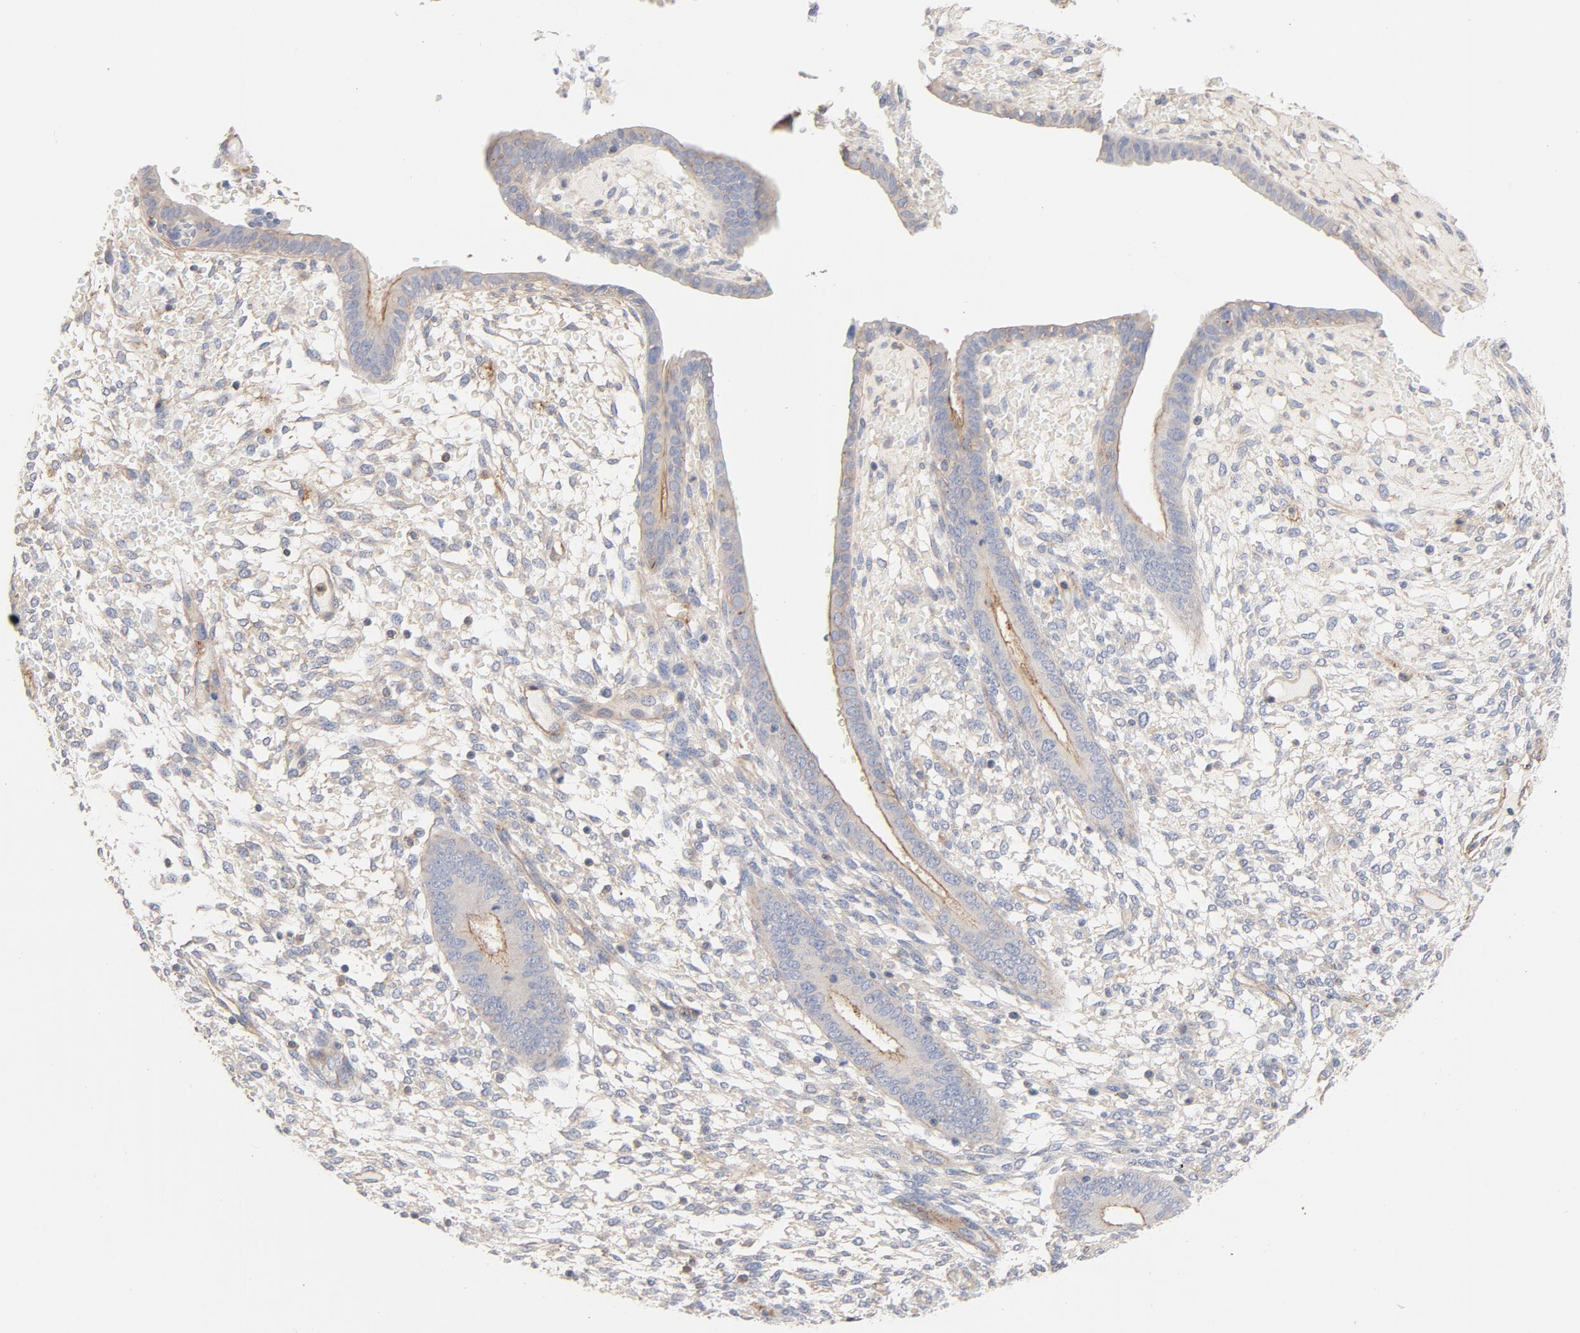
{"staining": {"intensity": "negative", "quantity": "none", "location": "none"}, "tissue": "endometrium", "cell_type": "Cells in endometrial stroma", "image_type": "normal", "snomed": [{"axis": "morphology", "description": "Normal tissue, NOS"}, {"axis": "topography", "description": "Endometrium"}], "caption": "Cells in endometrial stroma are negative for protein expression in unremarkable human endometrium.", "gene": "STRN3", "patient": {"sex": "female", "age": 42}}